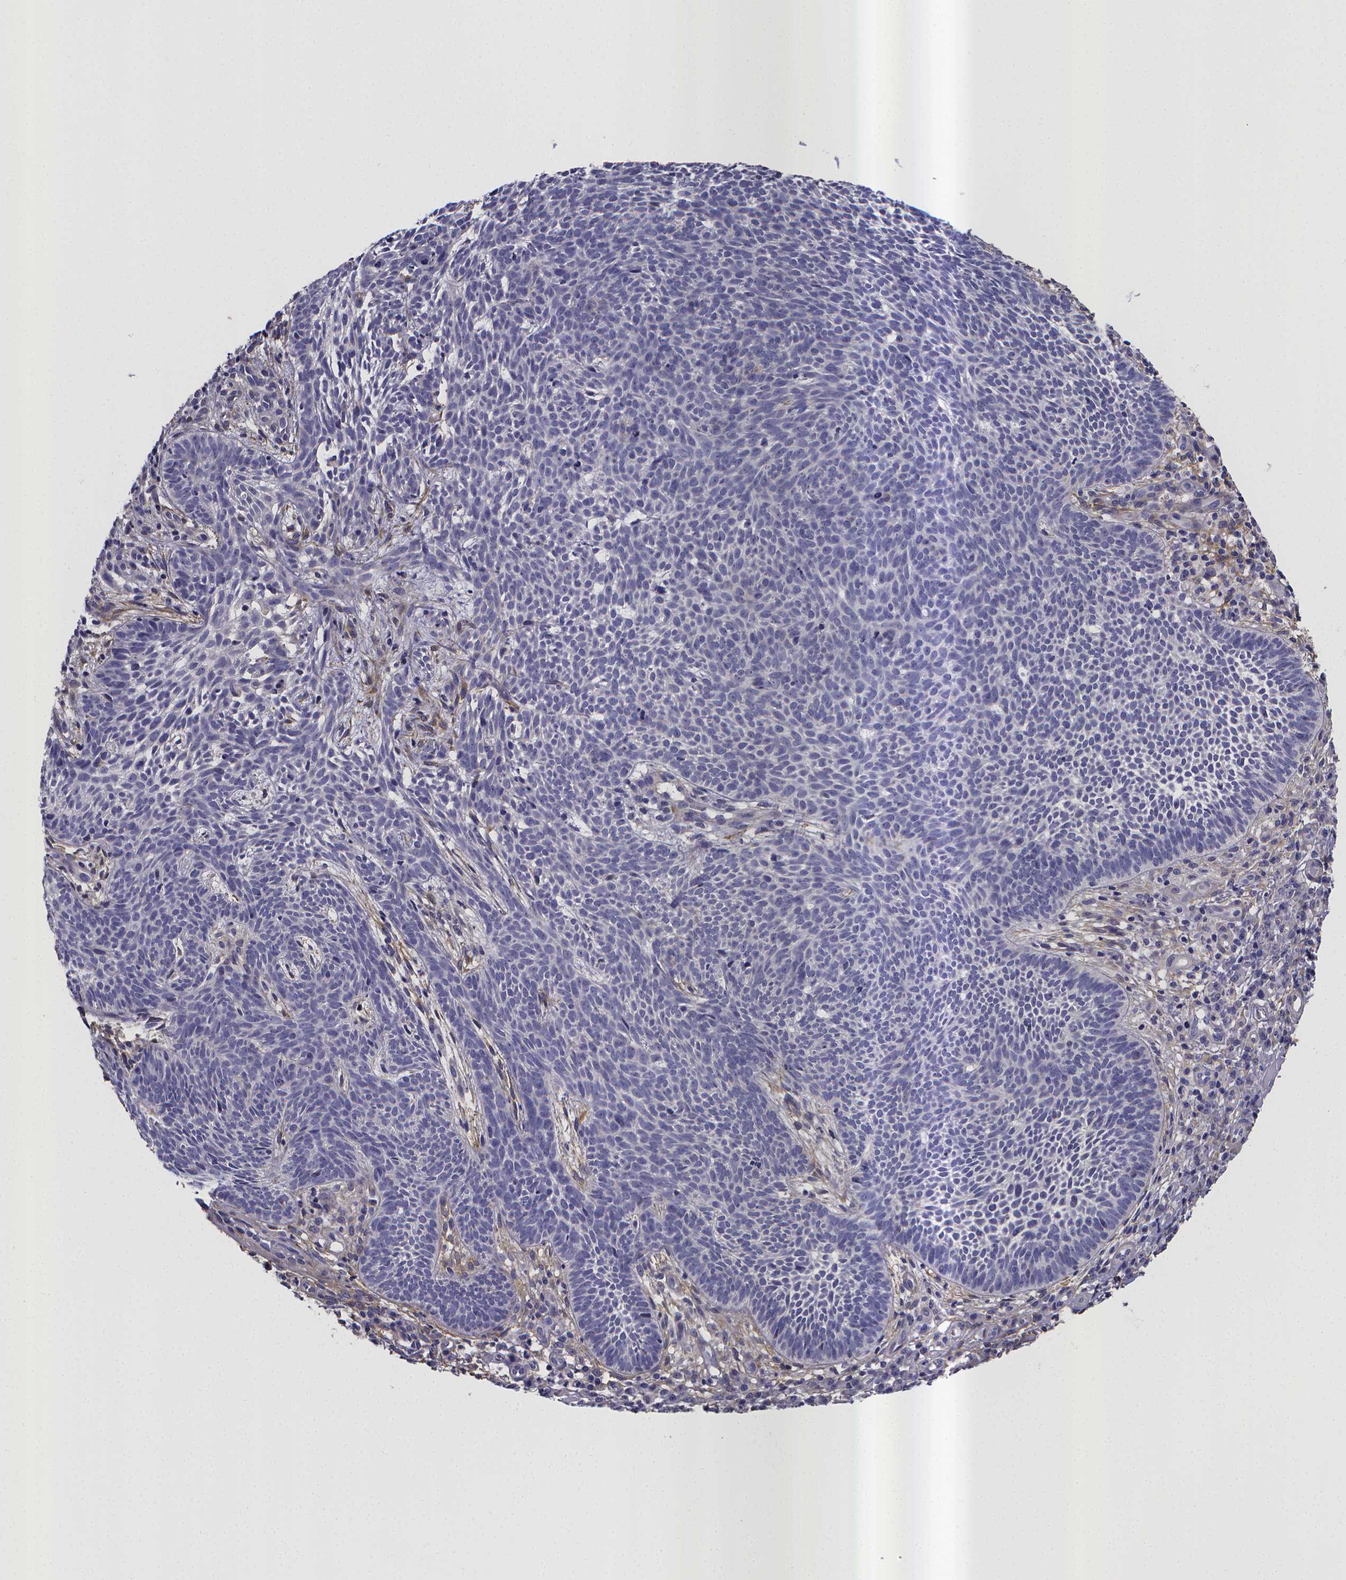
{"staining": {"intensity": "negative", "quantity": "none", "location": "none"}, "tissue": "skin cancer", "cell_type": "Tumor cells", "image_type": "cancer", "snomed": [{"axis": "morphology", "description": "Basal cell carcinoma"}, {"axis": "topography", "description": "Skin"}], "caption": "Tumor cells are negative for protein expression in human skin basal cell carcinoma.", "gene": "RERG", "patient": {"sex": "male", "age": 59}}